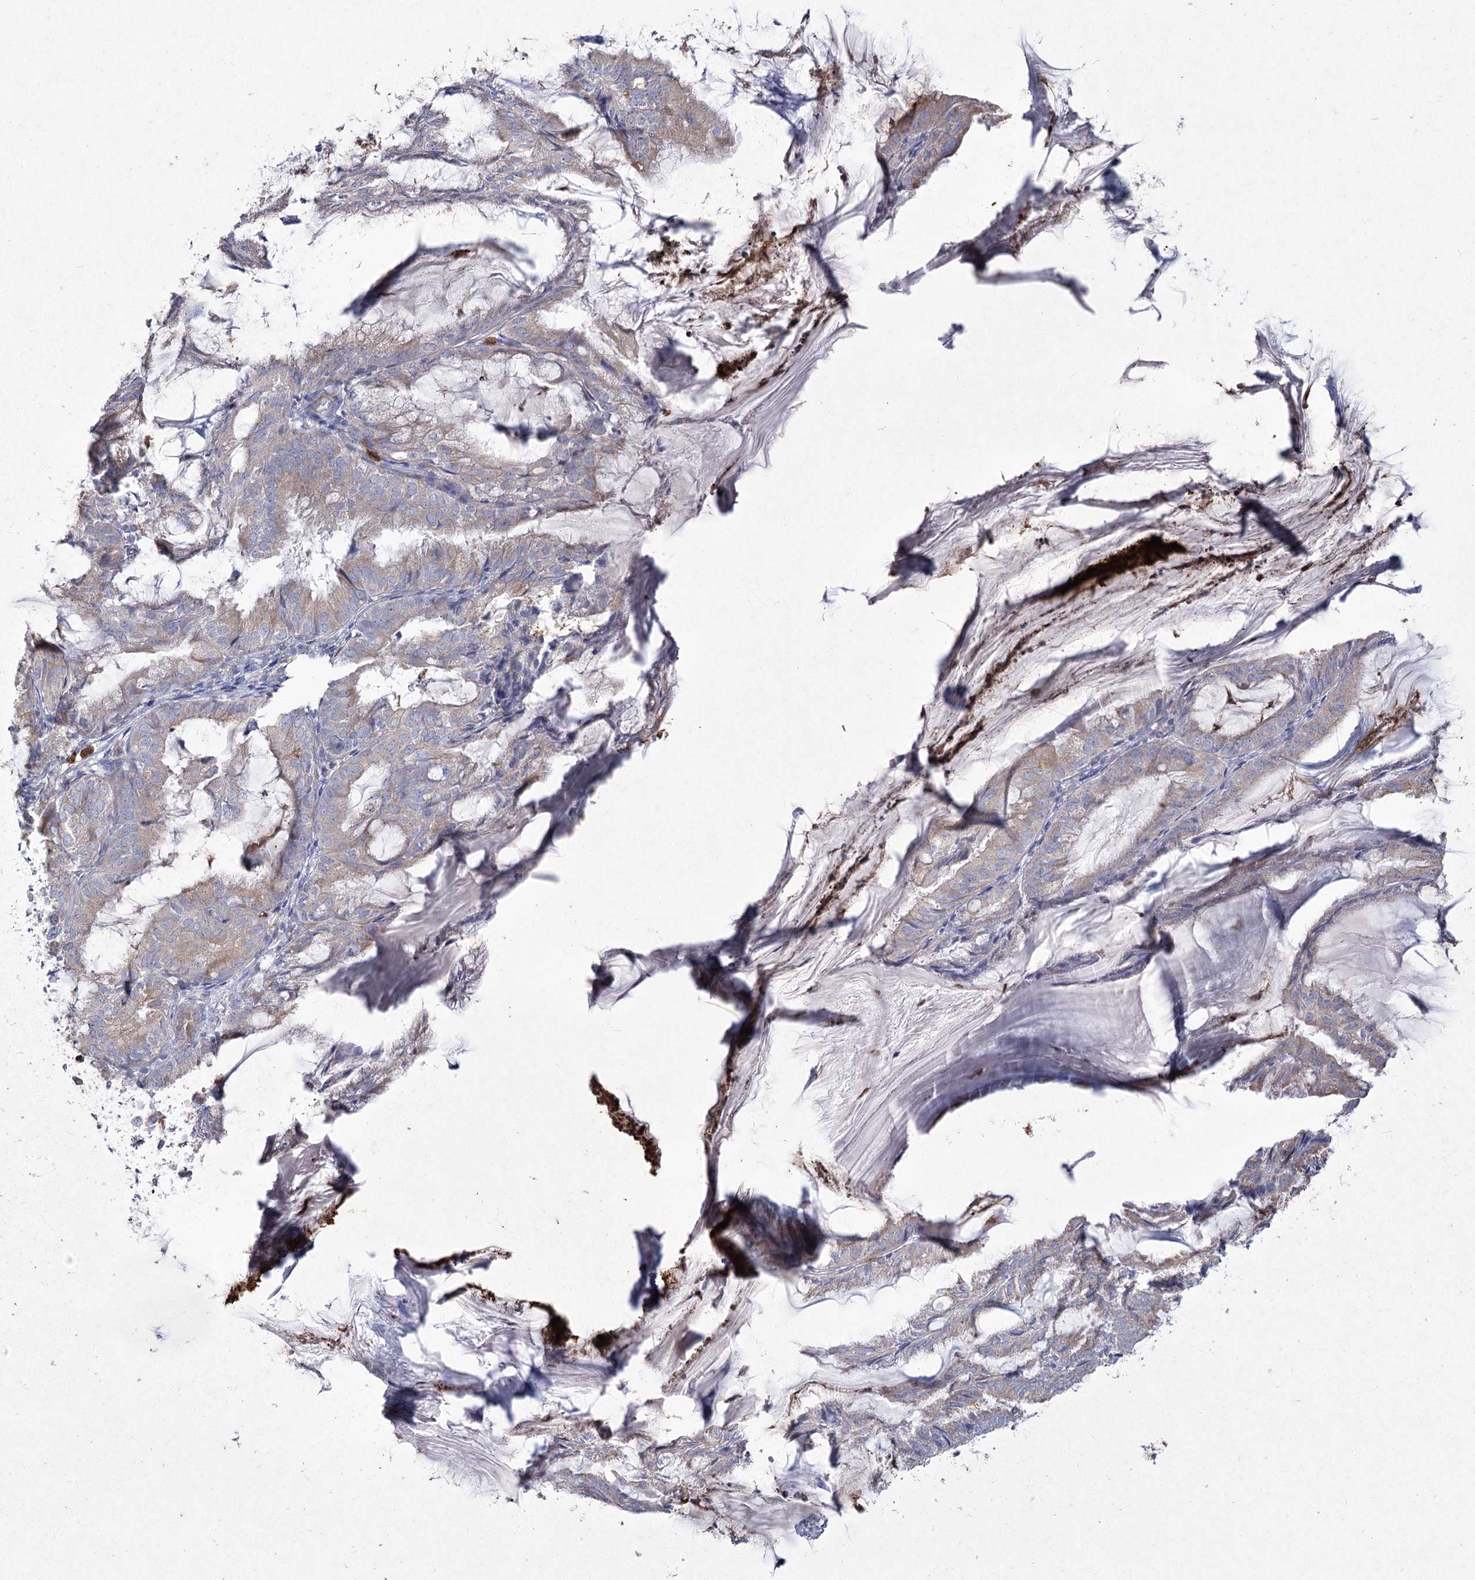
{"staining": {"intensity": "weak", "quantity": "25%-75%", "location": "cytoplasmic/membranous"}, "tissue": "endometrial cancer", "cell_type": "Tumor cells", "image_type": "cancer", "snomed": [{"axis": "morphology", "description": "Adenocarcinoma, NOS"}, {"axis": "topography", "description": "Endometrium"}], "caption": "Weak cytoplasmic/membranous protein expression is present in about 25%-75% of tumor cells in endometrial cancer (adenocarcinoma).", "gene": "NIPAL4", "patient": {"sex": "female", "age": 86}}